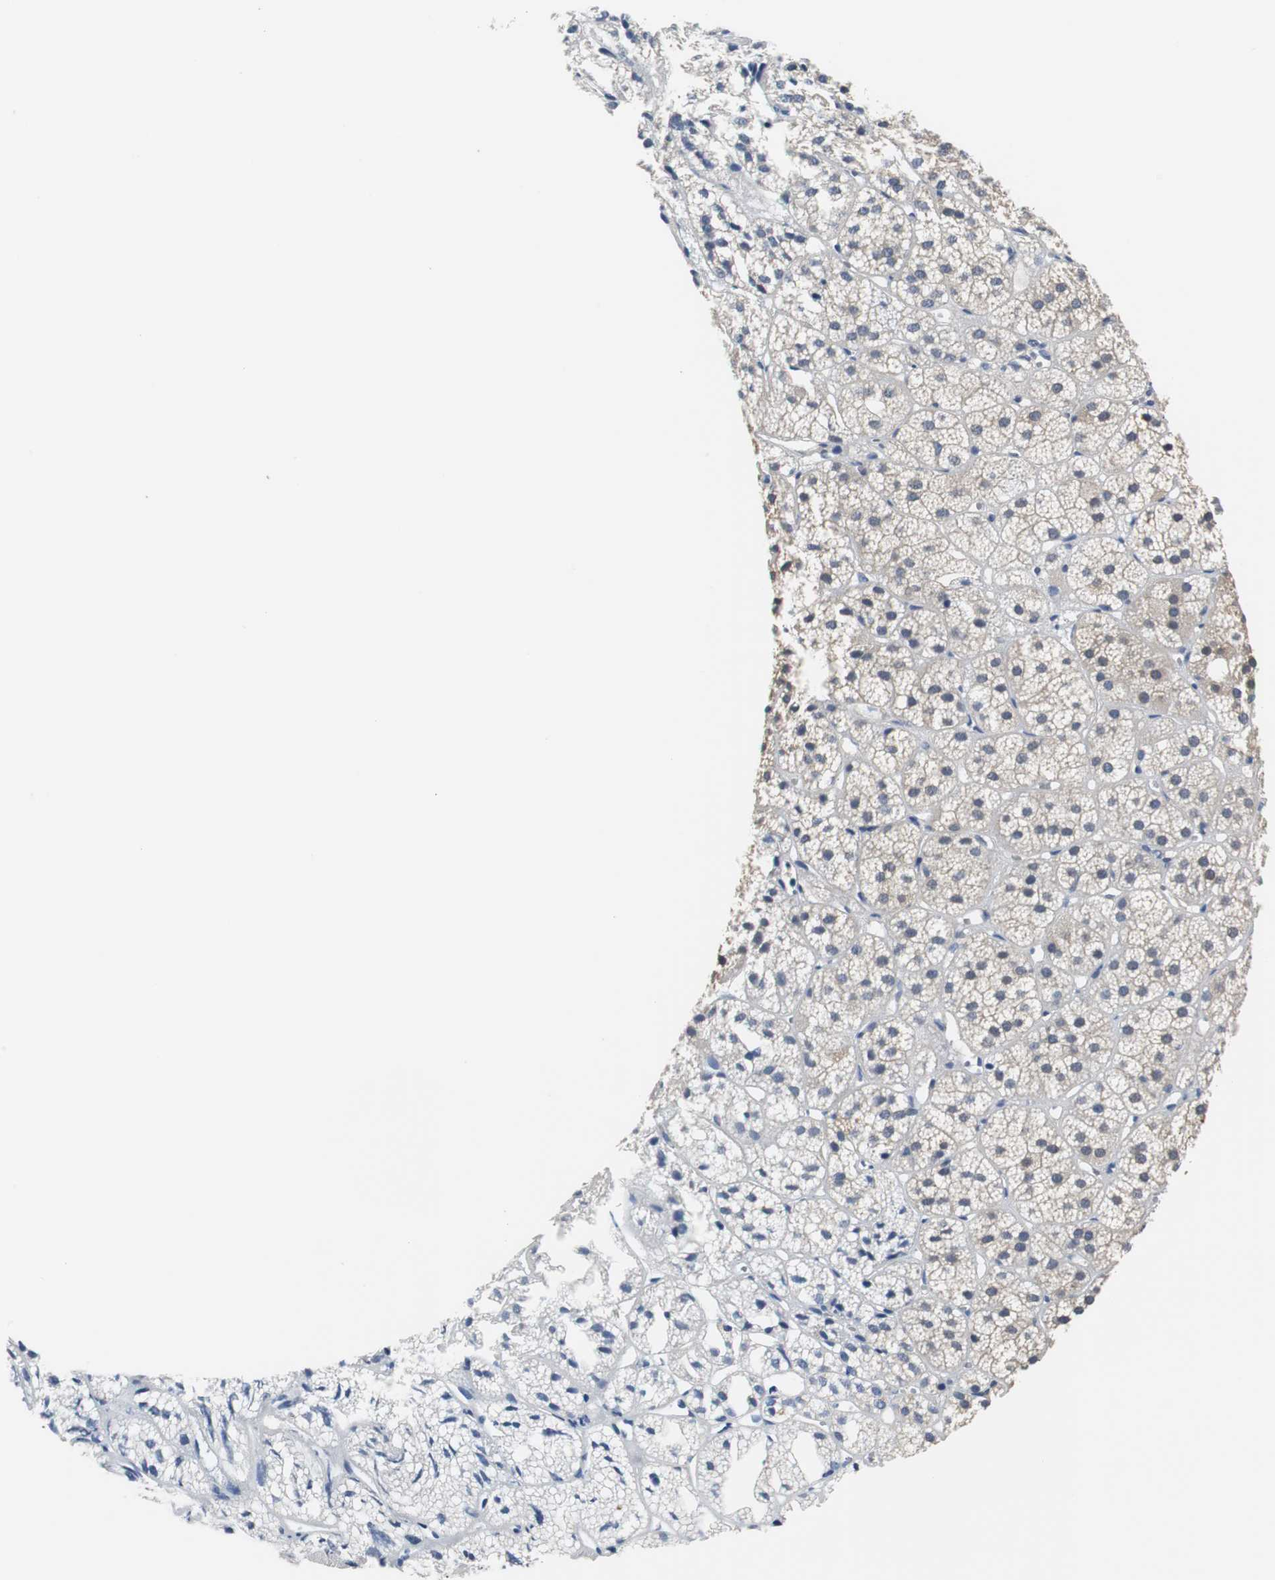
{"staining": {"intensity": "weak", "quantity": "25%-75%", "location": "cytoplasmic/membranous"}, "tissue": "adrenal gland", "cell_type": "Glandular cells", "image_type": "normal", "snomed": [{"axis": "morphology", "description": "Normal tissue, NOS"}, {"axis": "topography", "description": "Adrenal gland"}], "caption": "An image of human adrenal gland stained for a protein demonstrates weak cytoplasmic/membranous brown staining in glandular cells.", "gene": "PCK1", "patient": {"sex": "female", "age": 71}}